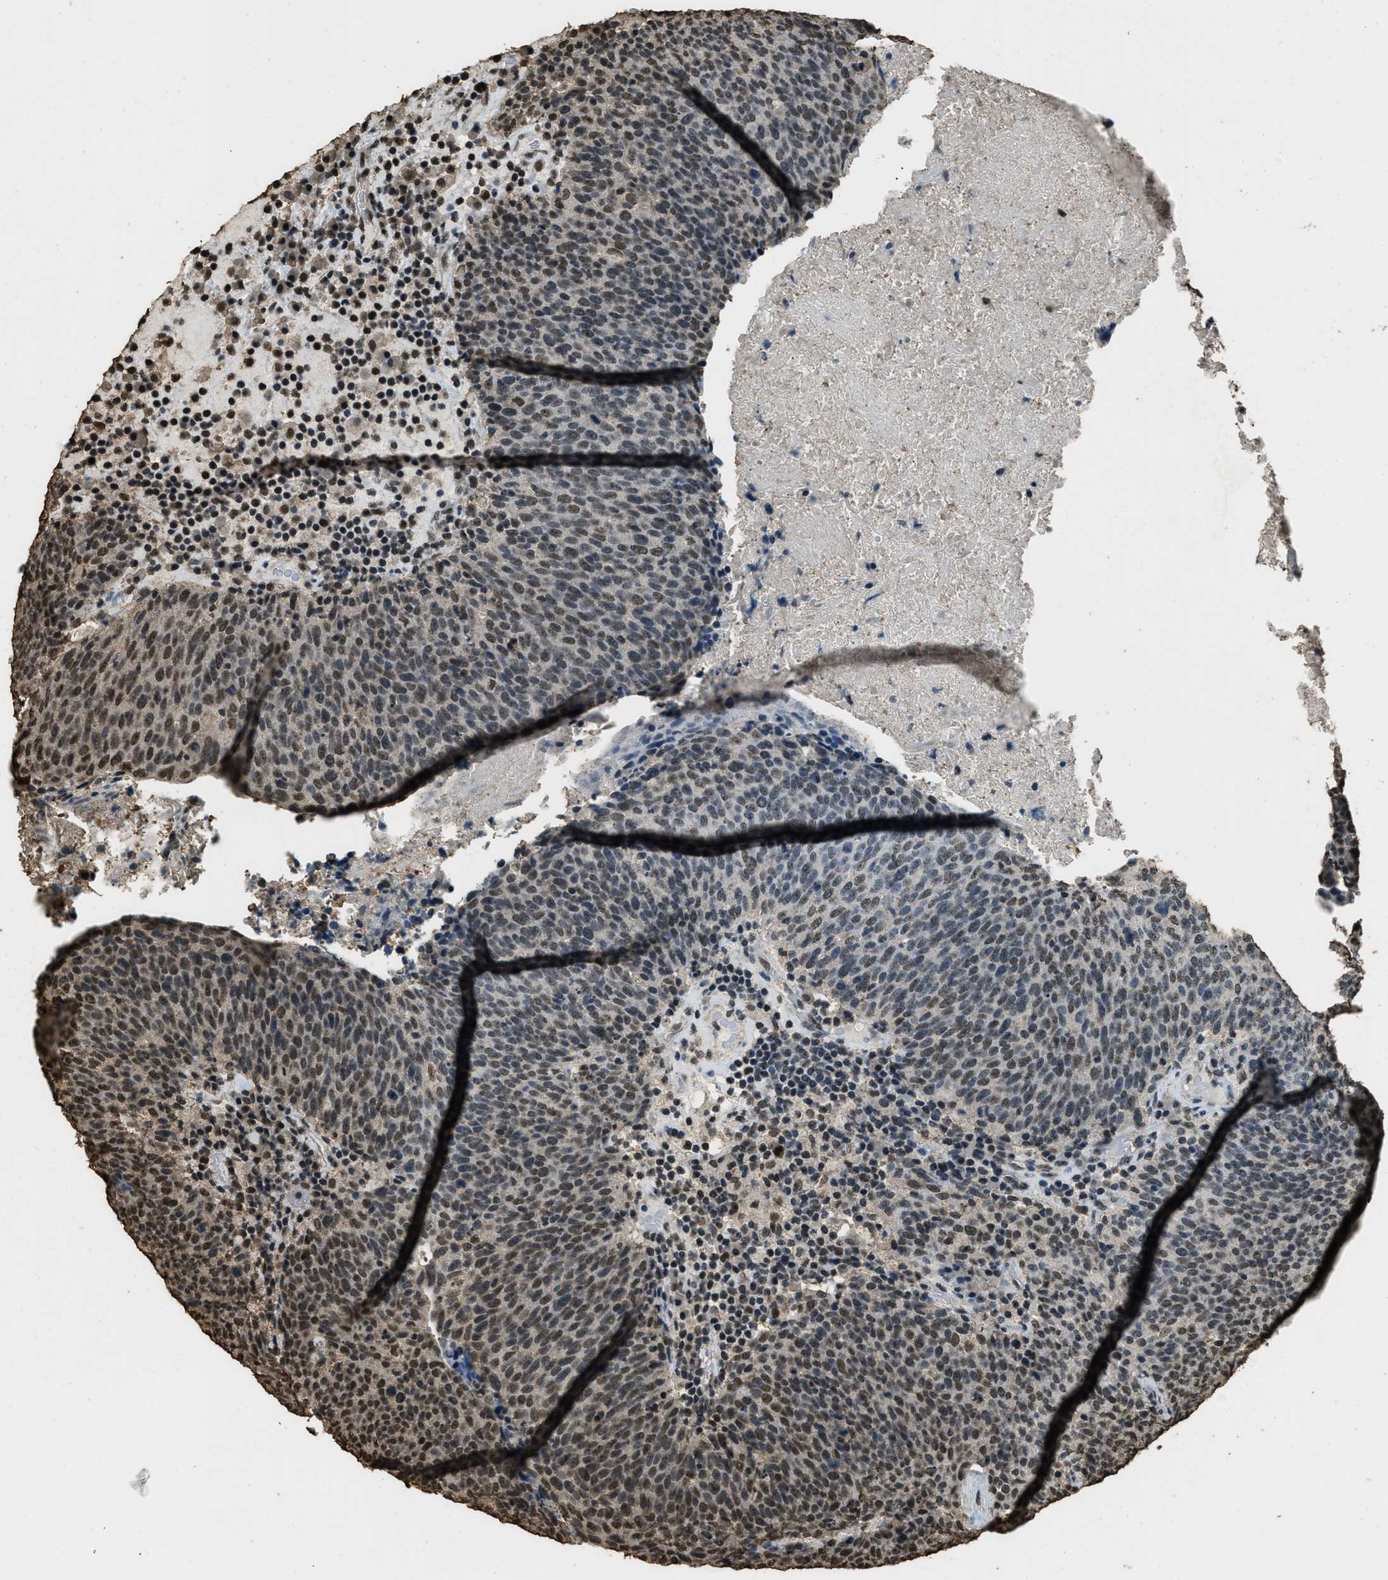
{"staining": {"intensity": "moderate", "quantity": ">75%", "location": "nuclear"}, "tissue": "head and neck cancer", "cell_type": "Tumor cells", "image_type": "cancer", "snomed": [{"axis": "morphology", "description": "Squamous cell carcinoma, NOS"}, {"axis": "morphology", "description": "Squamous cell carcinoma, metastatic, NOS"}, {"axis": "topography", "description": "Lymph node"}, {"axis": "topography", "description": "Head-Neck"}], "caption": "Immunohistochemistry (DAB (3,3'-diaminobenzidine)) staining of head and neck metastatic squamous cell carcinoma reveals moderate nuclear protein staining in approximately >75% of tumor cells.", "gene": "MYB", "patient": {"sex": "male", "age": 62}}